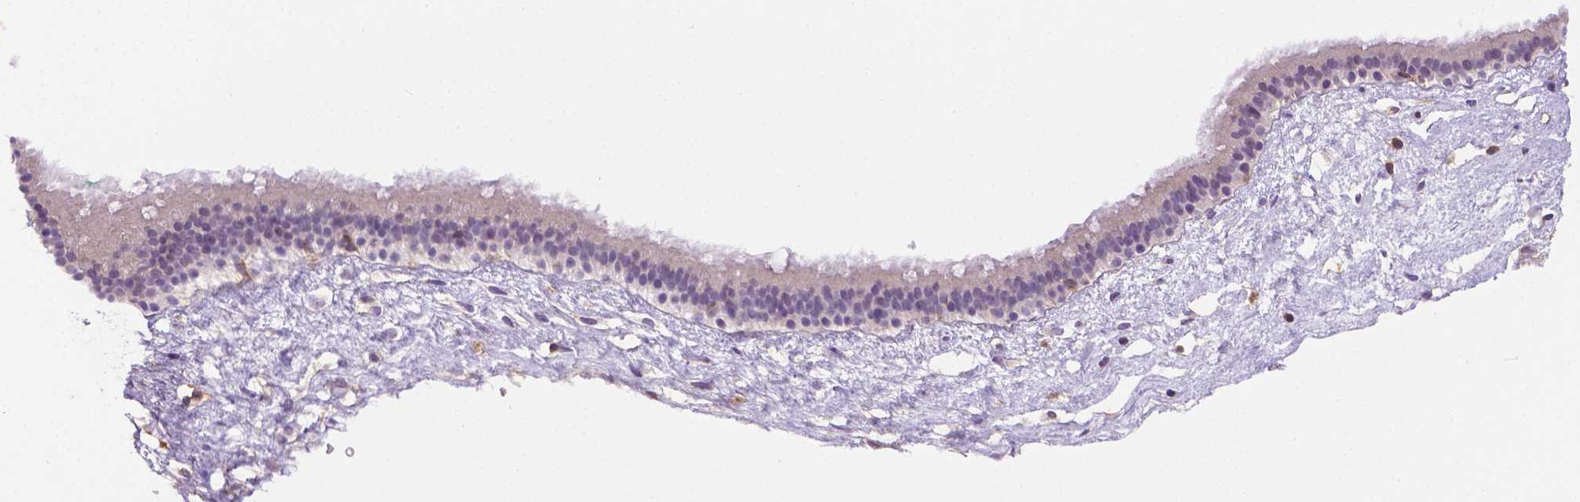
{"staining": {"intensity": "negative", "quantity": "none", "location": "none"}, "tissue": "nasopharynx", "cell_type": "Respiratory epithelial cells", "image_type": "normal", "snomed": [{"axis": "morphology", "description": "Normal tissue, NOS"}, {"axis": "topography", "description": "Nasopharynx"}], "caption": "Respiratory epithelial cells are negative for protein expression in benign human nasopharynx. (Immunohistochemistry (ihc), brightfield microscopy, high magnification).", "gene": "ACAD10", "patient": {"sex": "male", "age": 24}}